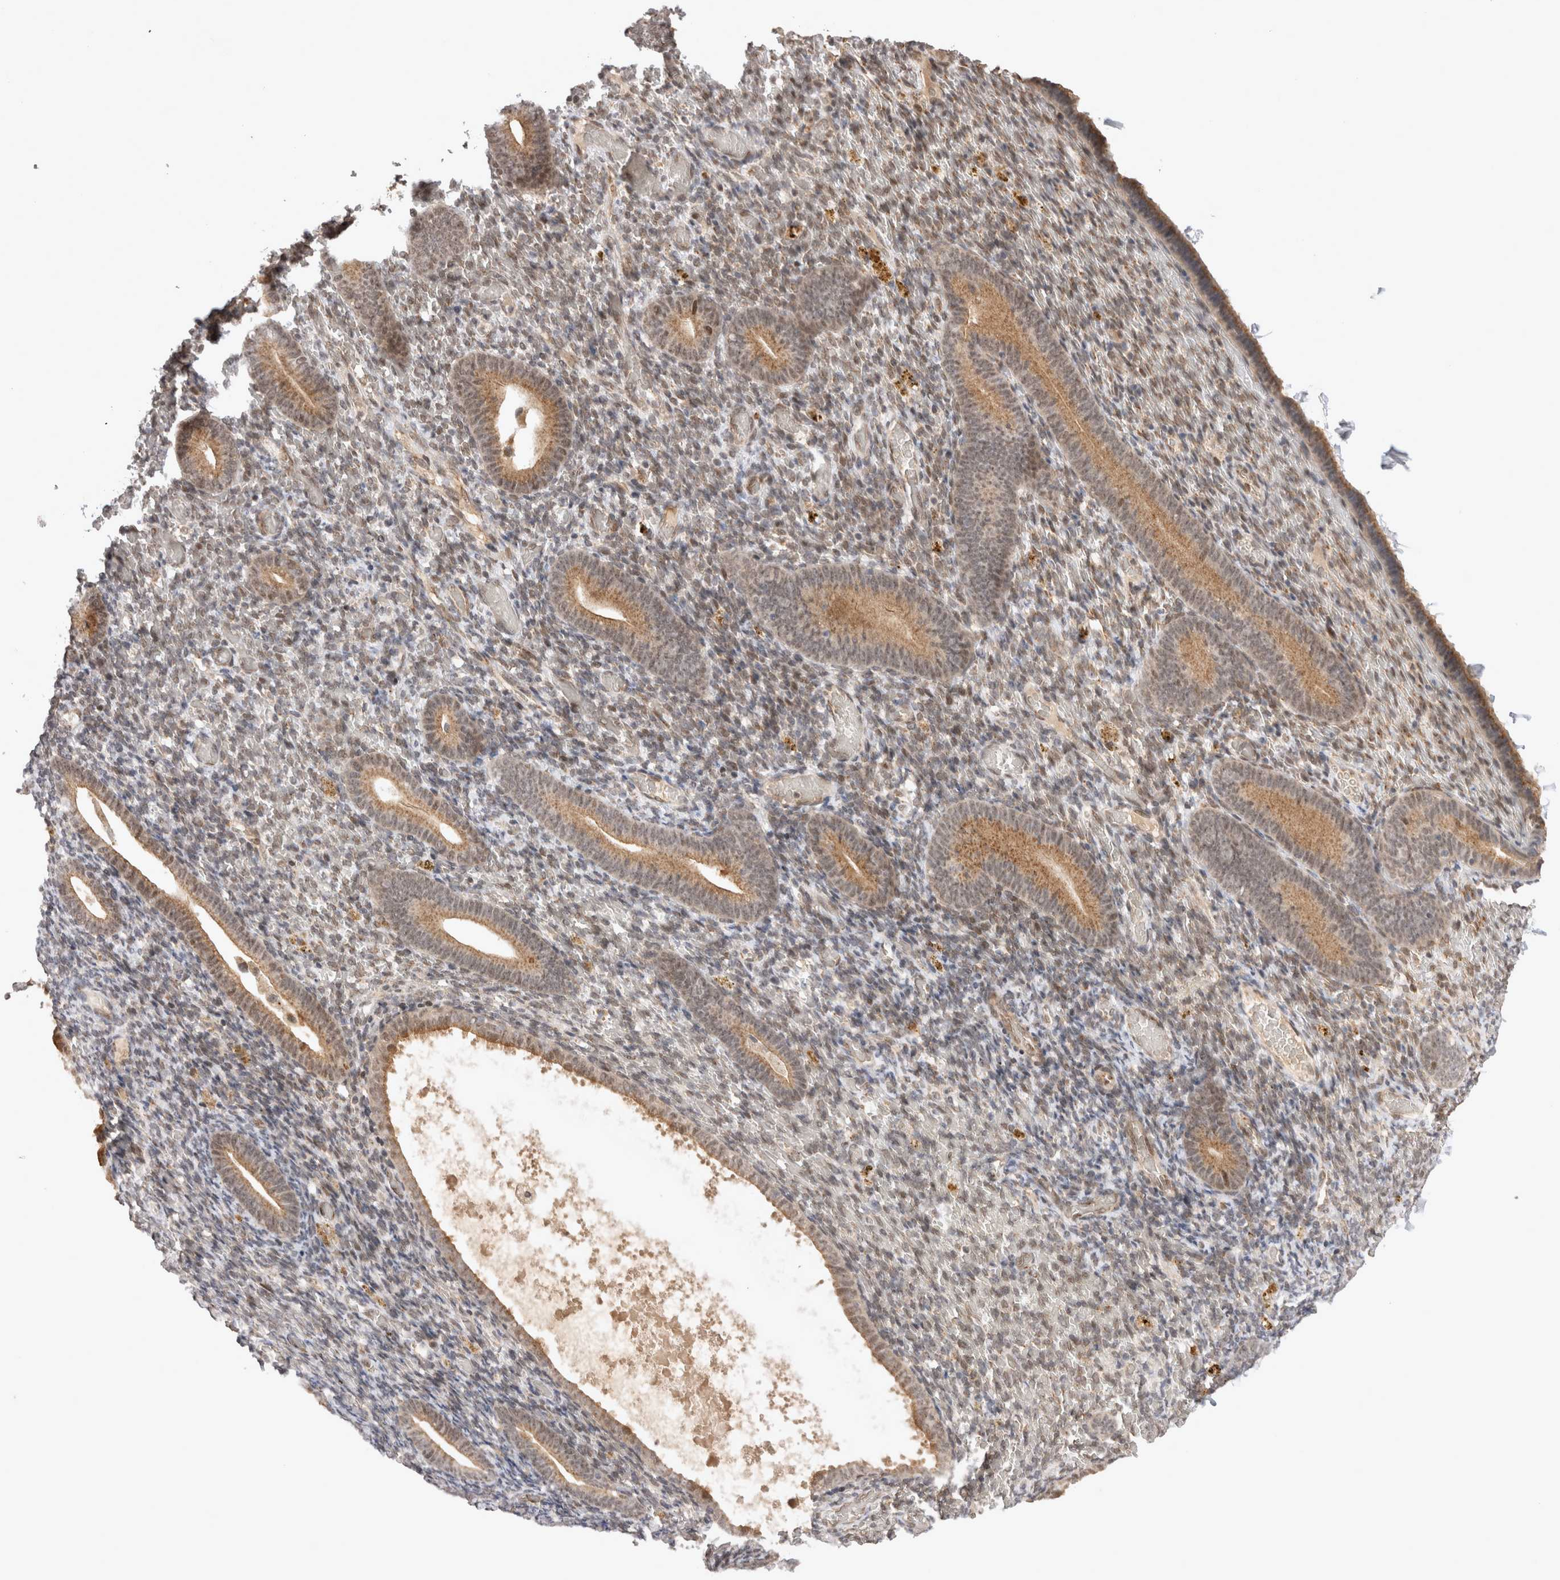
{"staining": {"intensity": "weak", "quantity": "25%-75%", "location": "nuclear"}, "tissue": "endometrium", "cell_type": "Cells in endometrial stroma", "image_type": "normal", "snomed": [{"axis": "morphology", "description": "Normal tissue, NOS"}, {"axis": "topography", "description": "Endometrium"}], "caption": "Immunohistochemical staining of unremarkable human endometrium exhibits 25%-75% levels of weak nuclear protein expression in about 25%-75% of cells in endometrial stroma.", "gene": "TMEM65", "patient": {"sex": "female", "age": 51}}